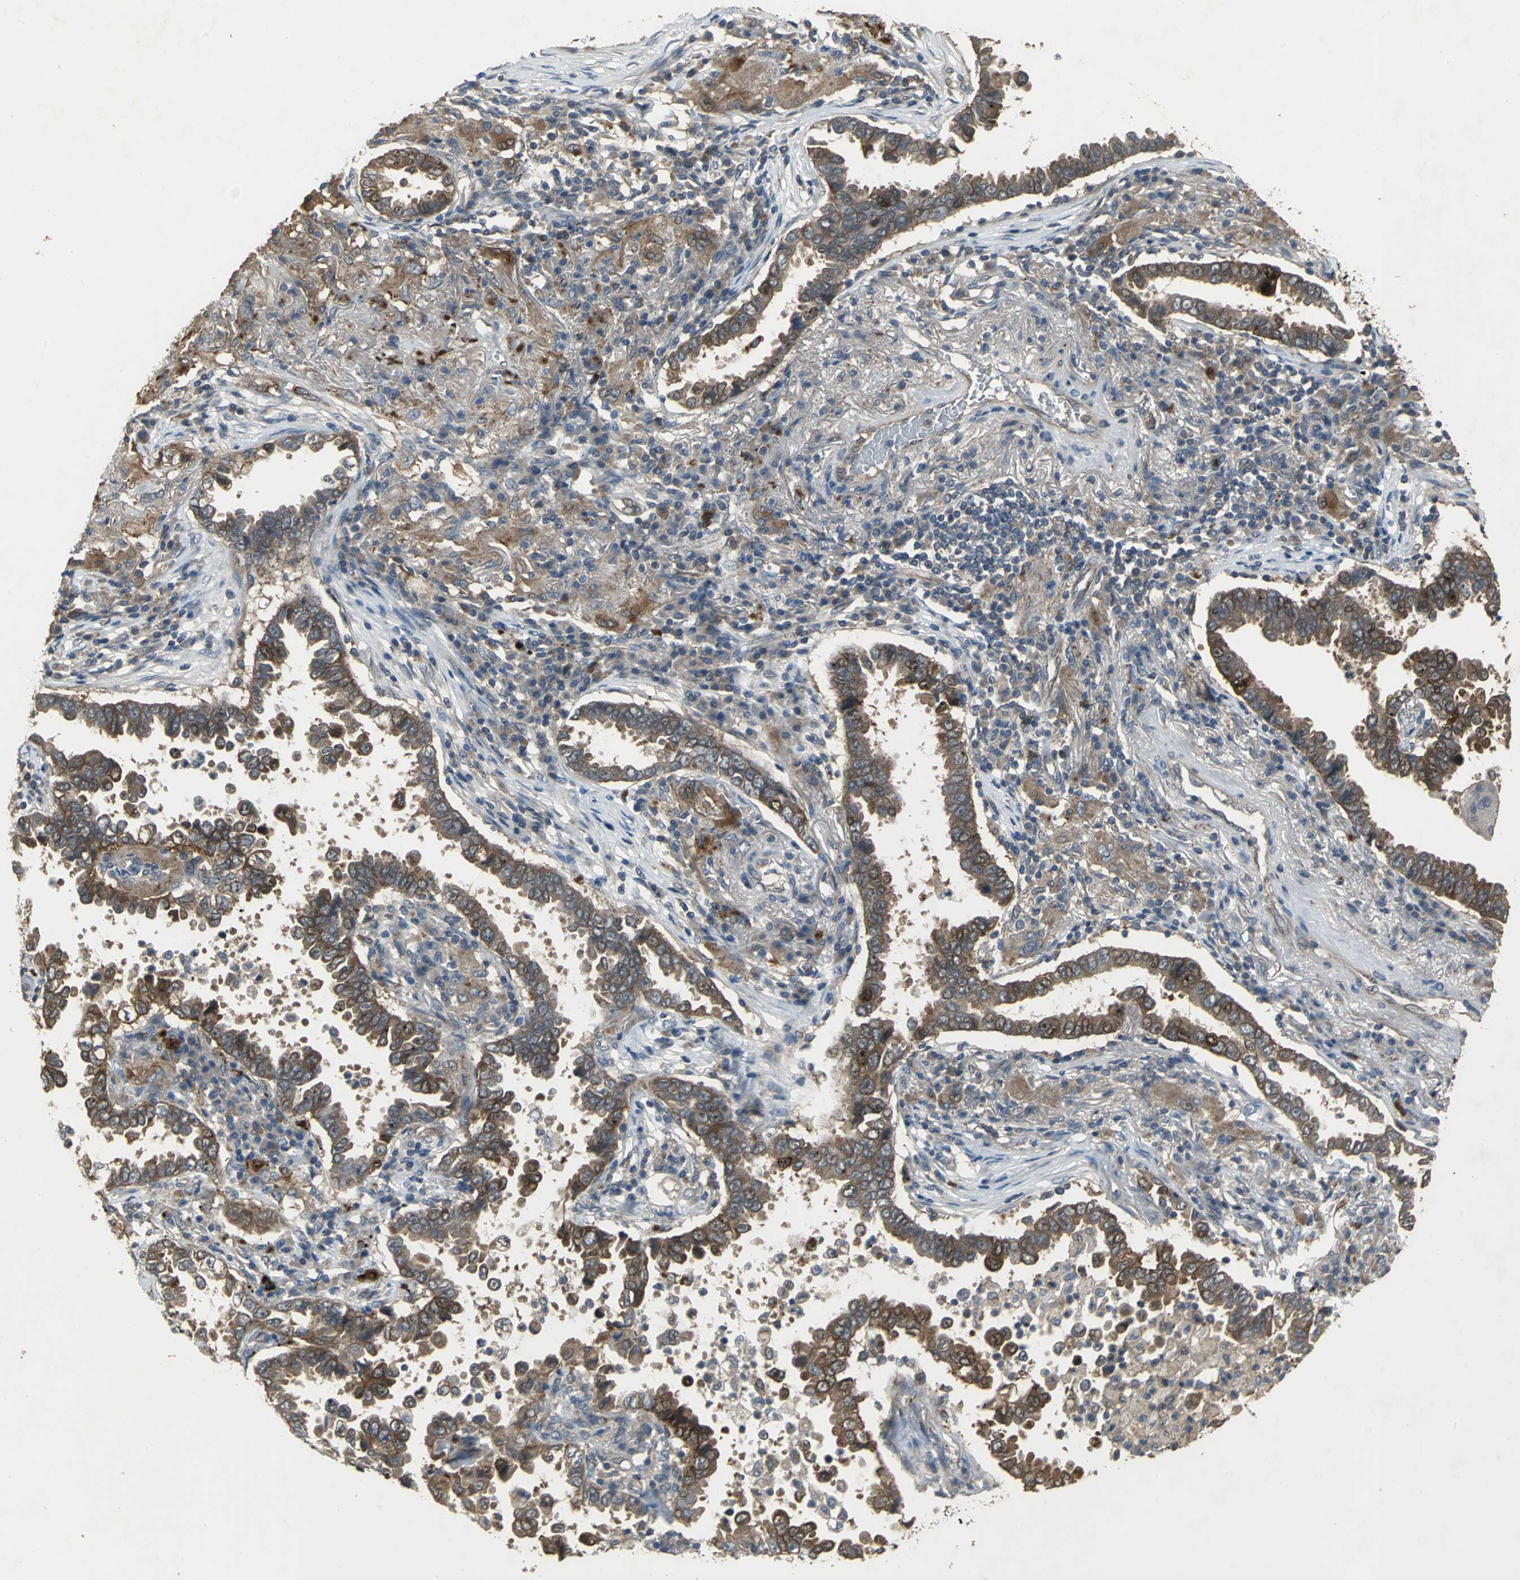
{"staining": {"intensity": "moderate", "quantity": ">75%", "location": "cytoplasmic/membranous"}, "tissue": "lung cancer", "cell_type": "Tumor cells", "image_type": "cancer", "snomed": [{"axis": "morphology", "description": "Normal tissue, NOS"}, {"axis": "morphology", "description": "Inflammation, NOS"}, {"axis": "morphology", "description": "Adenocarcinoma, NOS"}, {"axis": "topography", "description": "Lung"}], "caption": "Human lung adenocarcinoma stained for a protein (brown) reveals moderate cytoplasmic/membranous positive staining in about >75% of tumor cells.", "gene": "MET", "patient": {"sex": "female", "age": 64}}